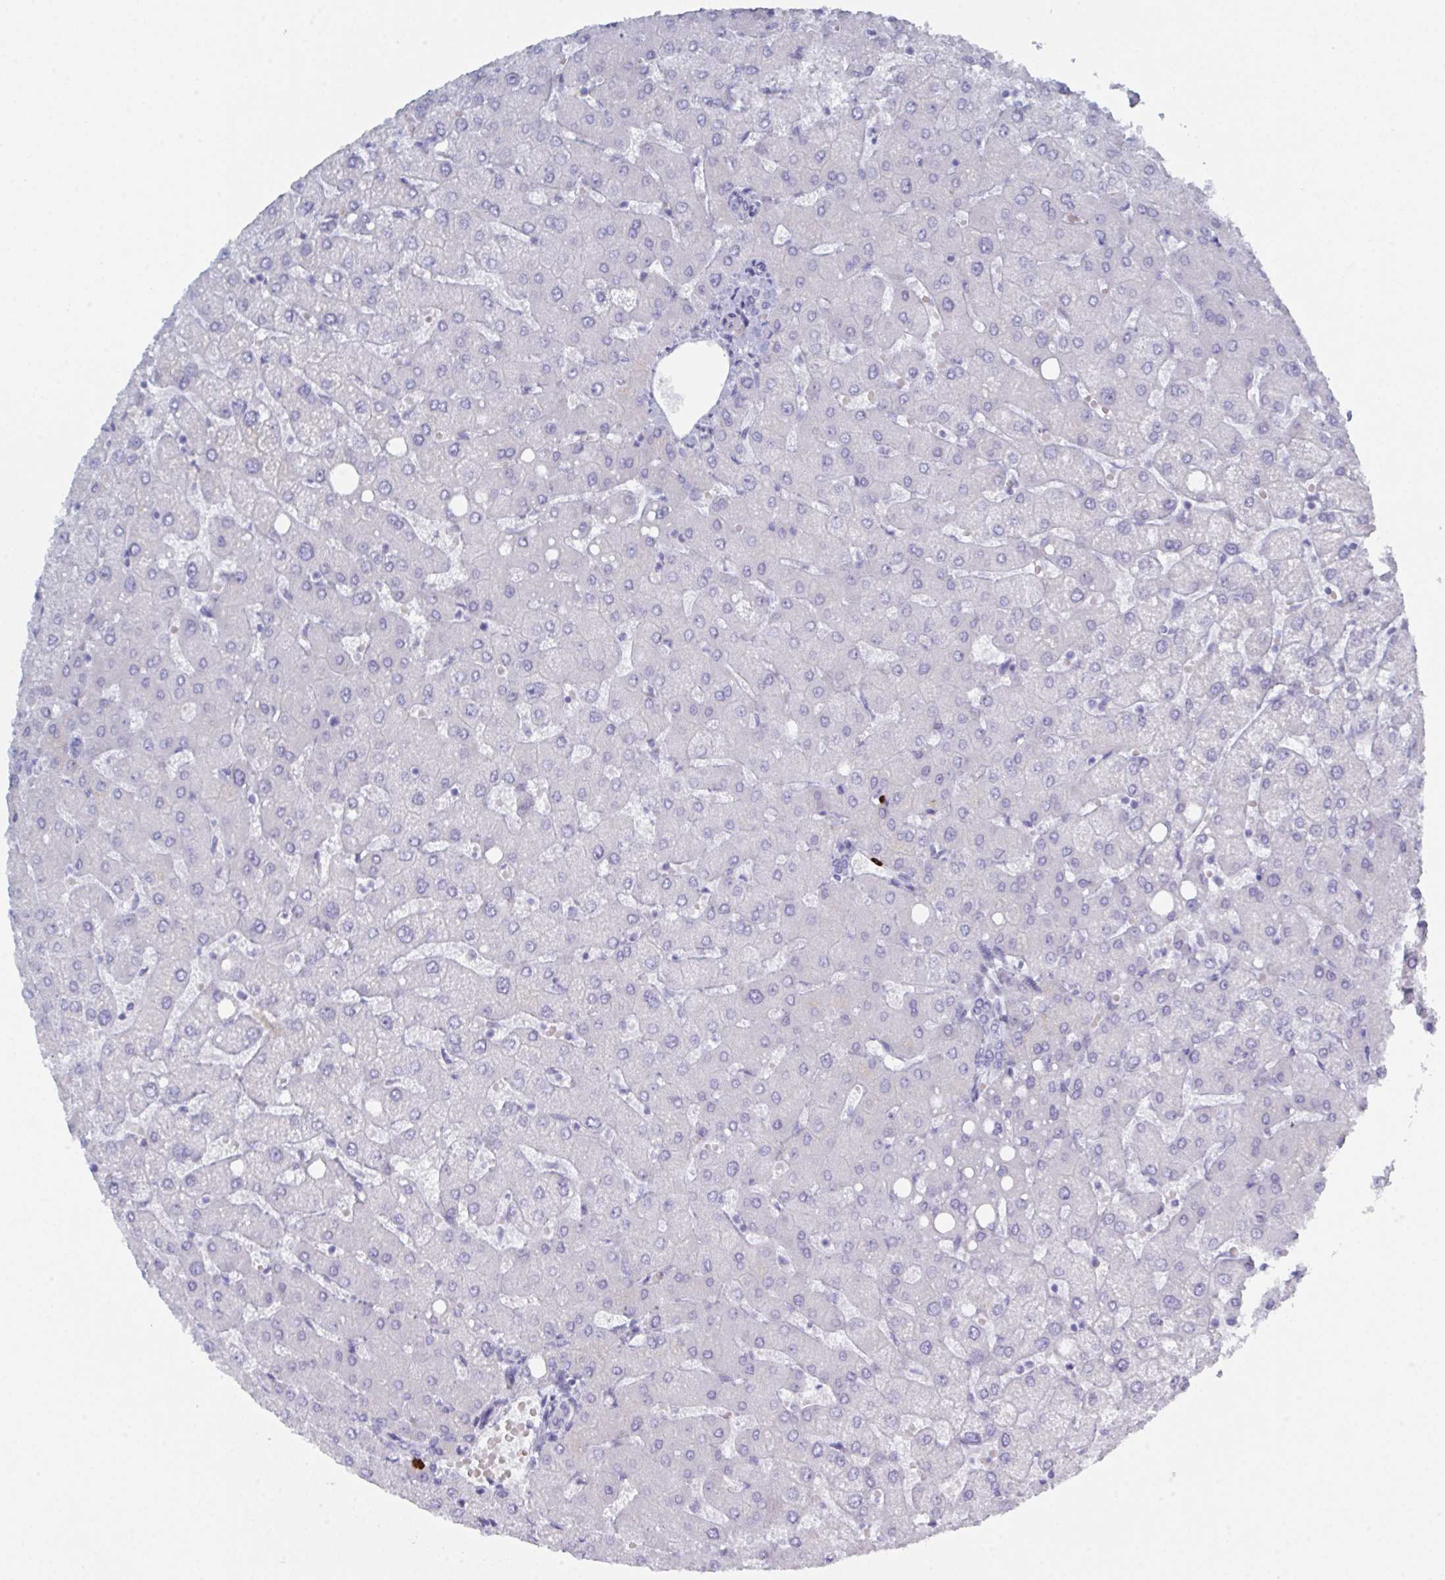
{"staining": {"intensity": "negative", "quantity": "none", "location": "none"}, "tissue": "liver", "cell_type": "Cholangiocytes", "image_type": "normal", "snomed": [{"axis": "morphology", "description": "Normal tissue, NOS"}, {"axis": "topography", "description": "Liver"}], "caption": "Immunohistochemical staining of unremarkable human liver reveals no significant expression in cholangiocytes.", "gene": "ZNF684", "patient": {"sex": "female", "age": 54}}